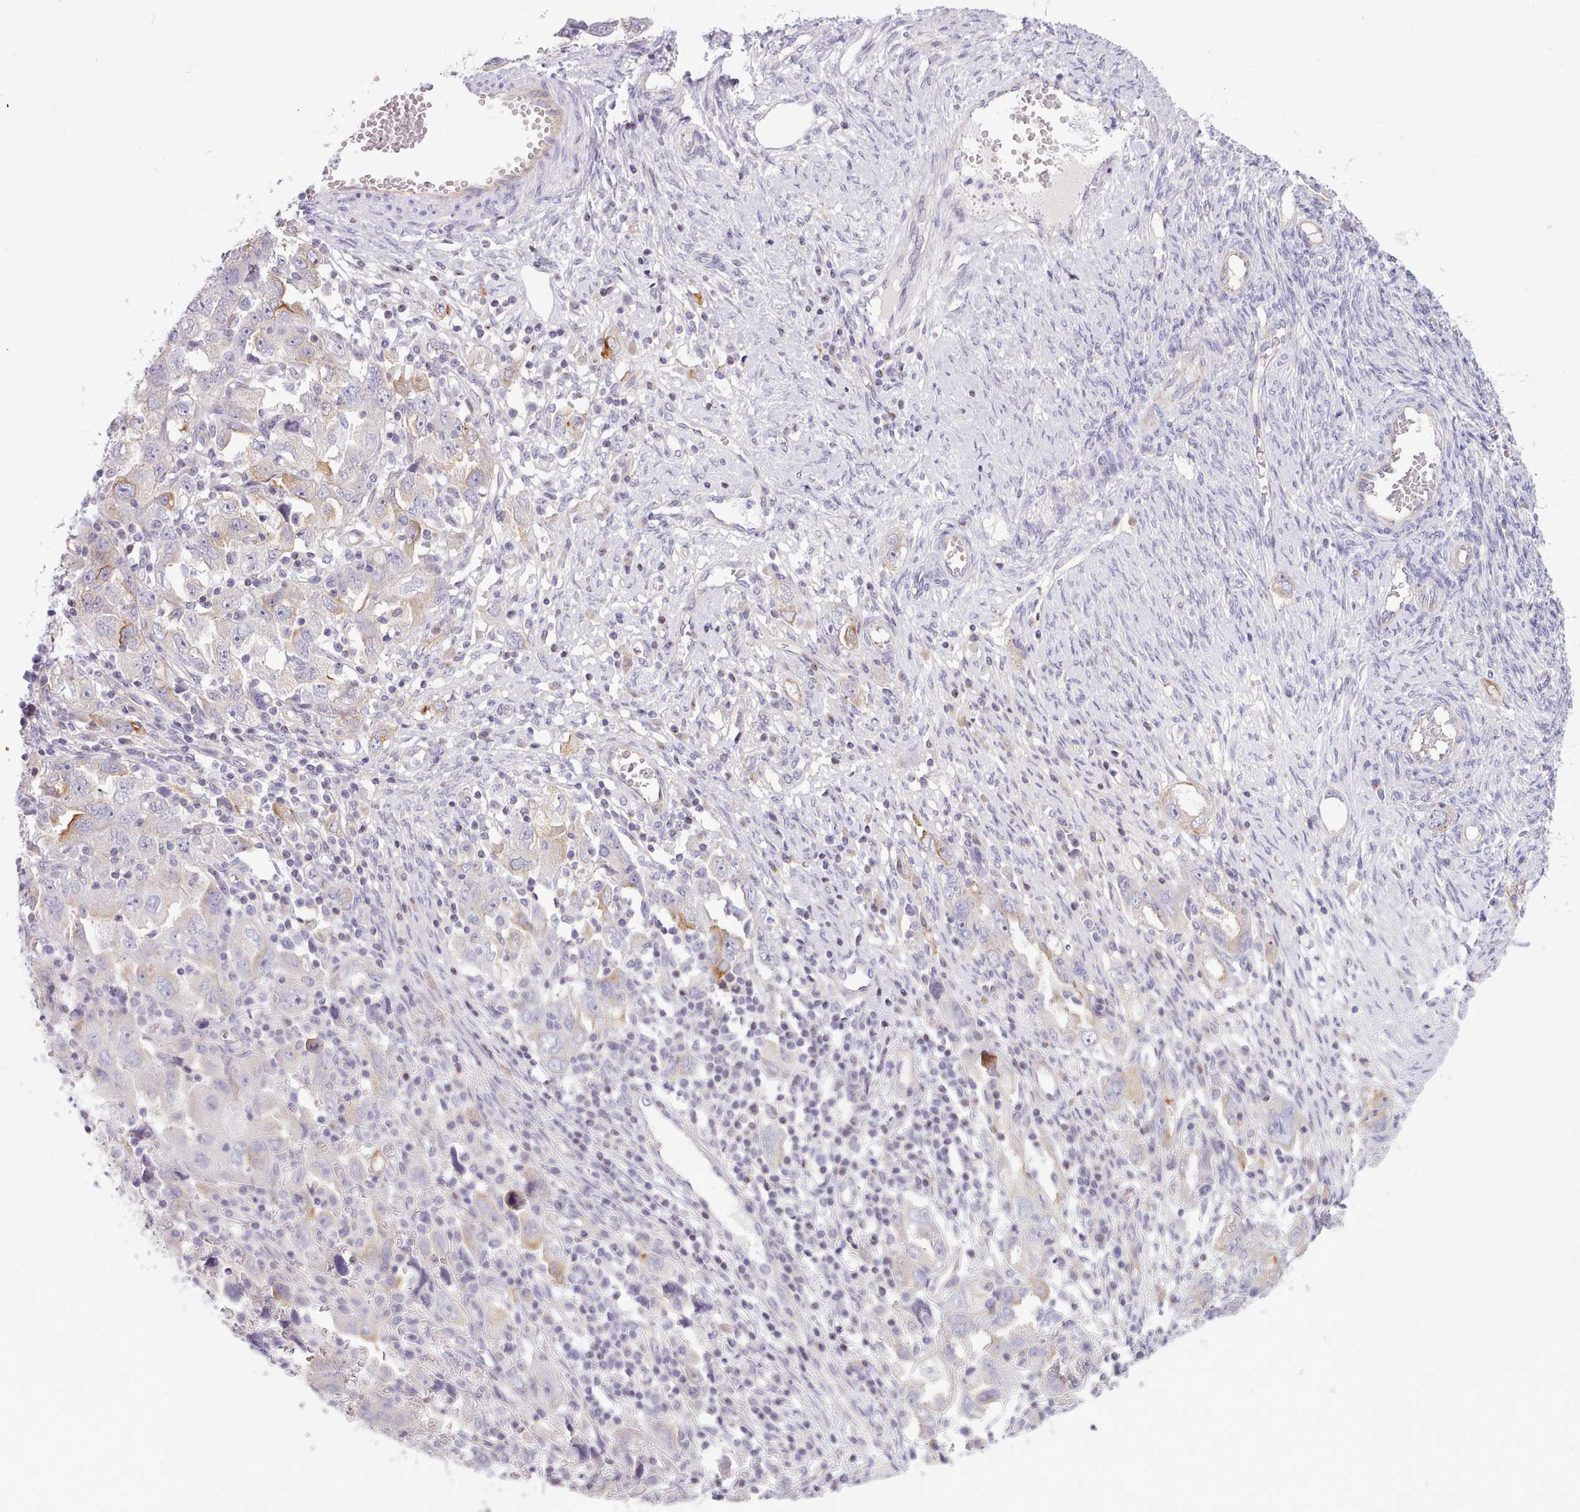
{"staining": {"intensity": "moderate", "quantity": "<25%", "location": "cytoplasmic/membranous"}, "tissue": "ovarian cancer", "cell_type": "Tumor cells", "image_type": "cancer", "snomed": [{"axis": "morphology", "description": "Carcinoma, NOS"}, {"axis": "morphology", "description": "Cystadenocarcinoma, serous, NOS"}, {"axis": "topography", "description": "Ovary"}], "caption": "Human ovarian serous cystadenocarcinoma stained for a protein (brown) demonstrates moderate cytoplasmic/membranous positive expression in about <25% of tumor cells.", "gene": "CYP2A13", "patient": {"sex": "female", "age": 69}}